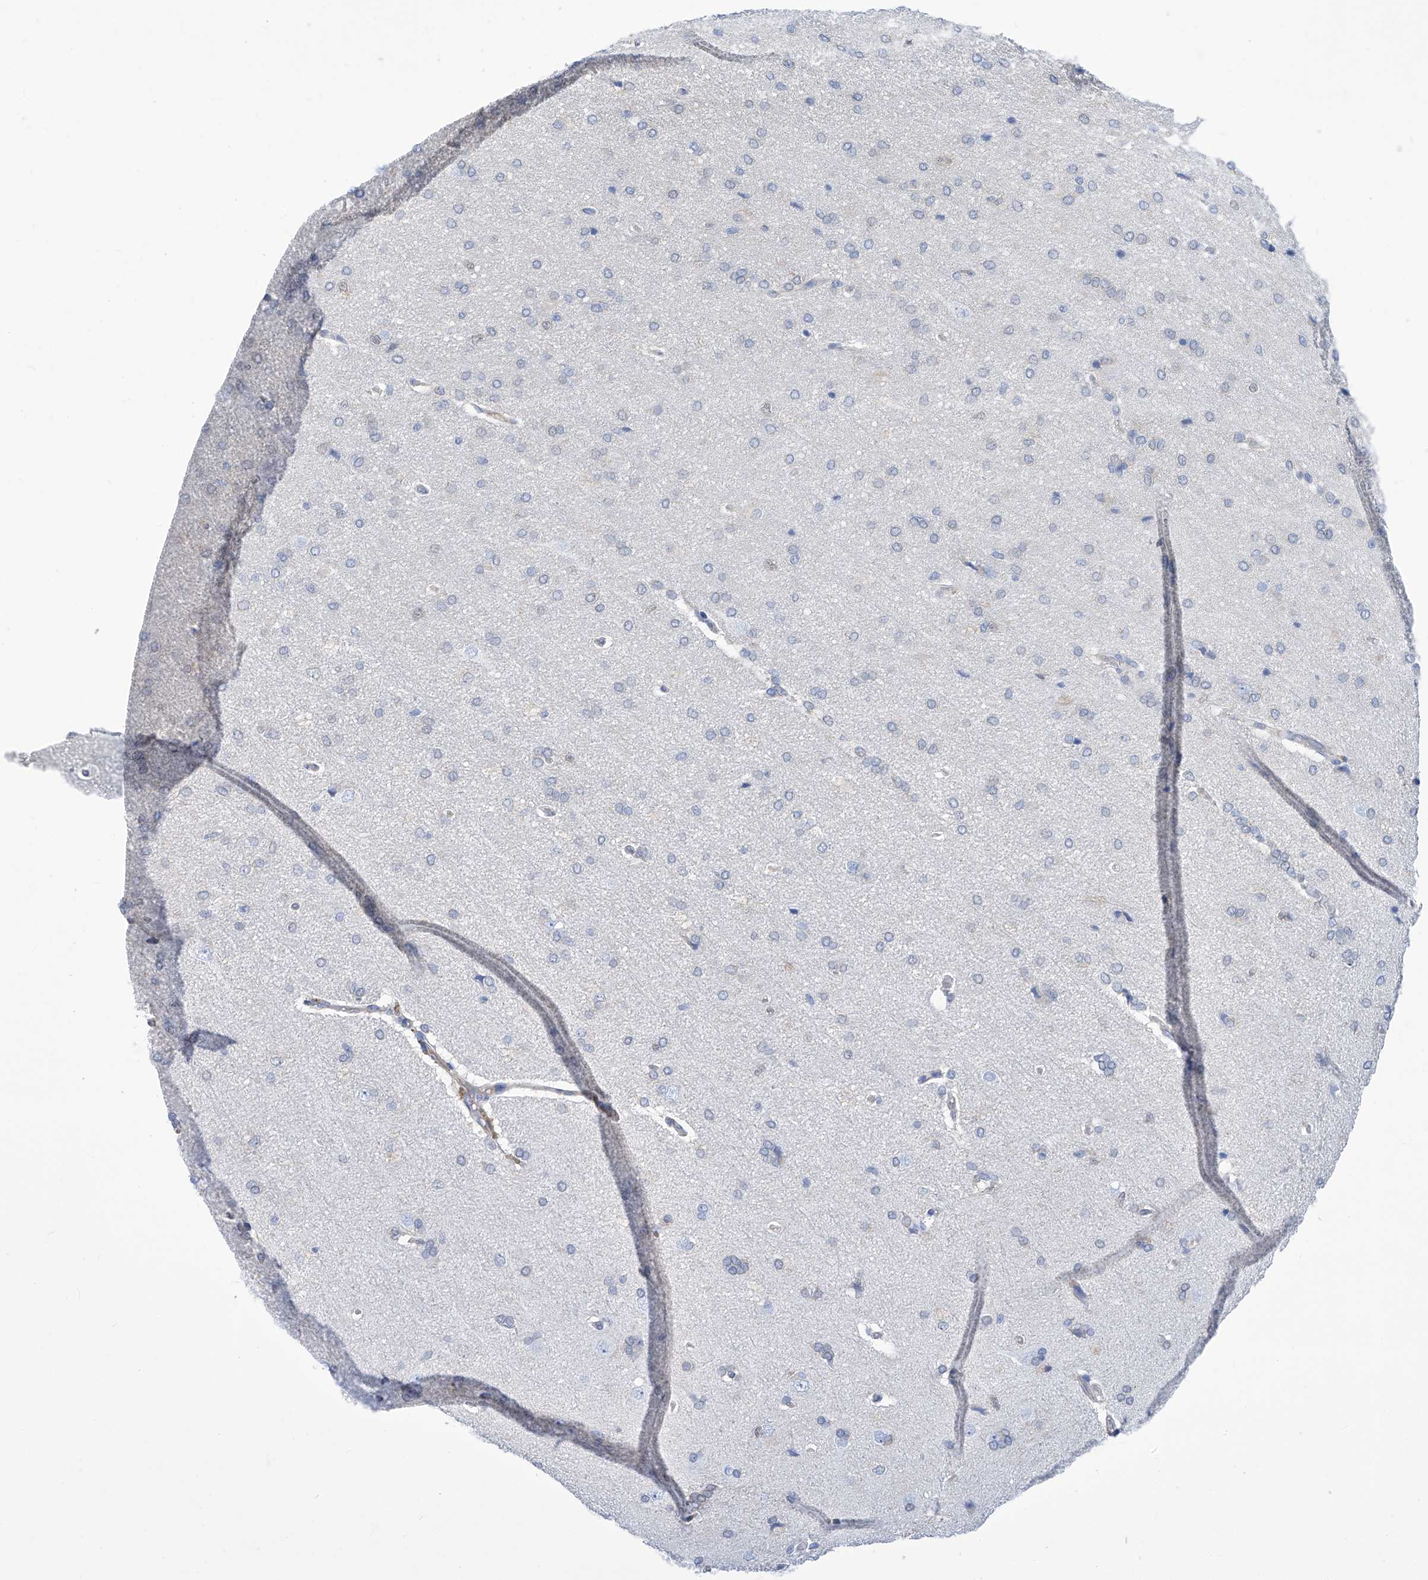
{"staining": {"intensity": "negative", "quantity": "none", "location": "none"}, "tissue": "cerebral cortex", "cell_type": "Endothelial cells", "image_type": "normal", "snomed": [{"axis": "morphology", "description": "Normal tissue, NOS"}, {"axis": "topography", "description": "Cerebral cortex"}], "caption": "Immunohistochemistry (IHC) image of benign cerebral cortex: human cerebral cortex stained with DAB (3,3'-diaminobenzidine) reveals no significant protein expression in endothelial cells. Nuclei are stained in blue.", "gene": "PGM3", "patient": {"sex": "male", "age": 62}}